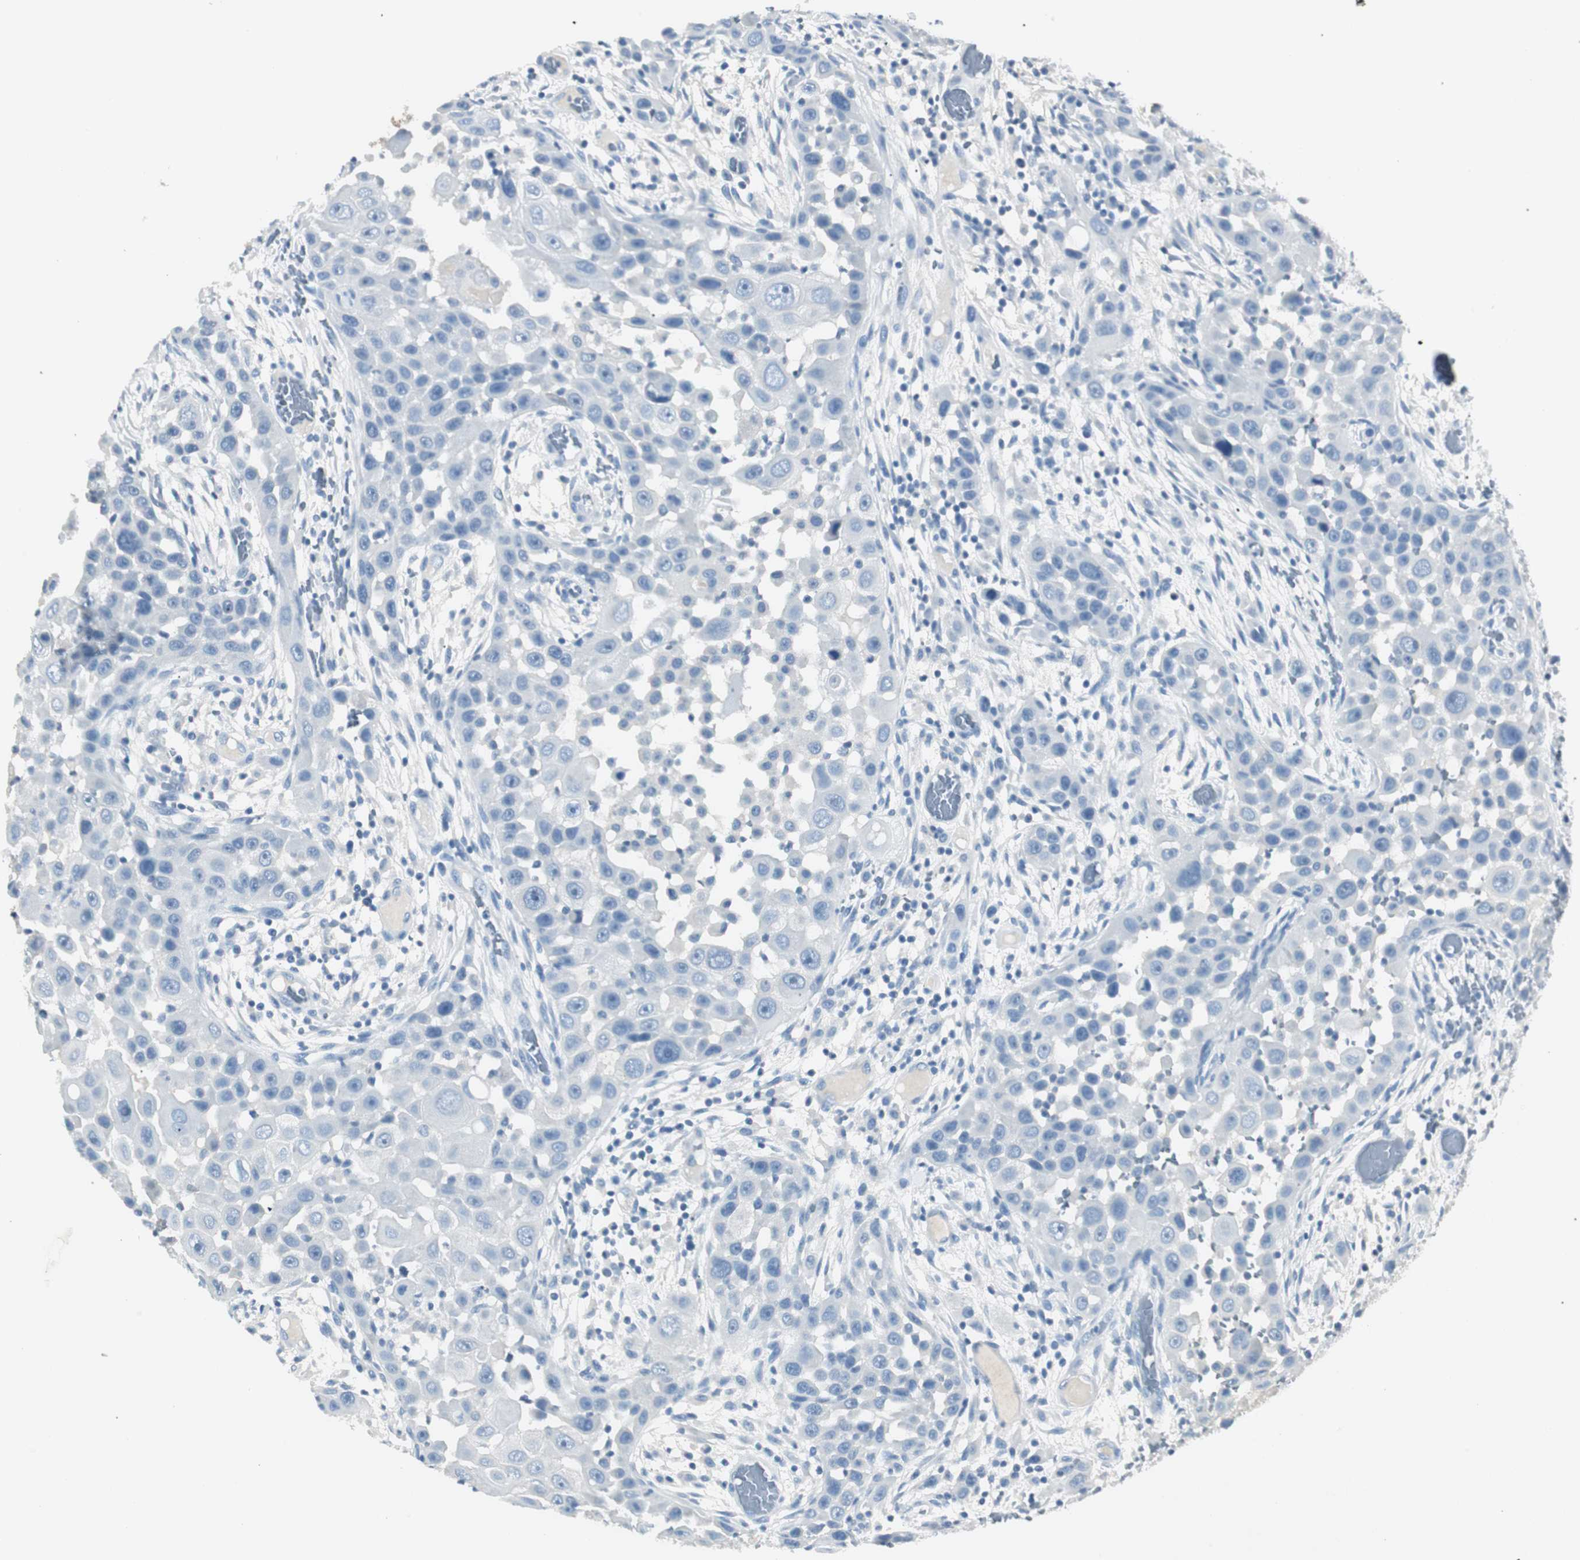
{"staining": {"intensity": "negative", "quantity": "none", "location": "none"}, "tissue": "head and neck cancer", "cell_type": "Tumor cells", "image_type": "cancer", "snomed": [{"axis": "morphology", "description": "Carcinoma, NOS"}, {"axis": "topography", "description": "Head-Neck"}], "caption": "There is no significant expression in tumor cells of head and neck cancer. Nuclei are stained in blue.", "gene": "LRP2", "patient": {"sex": "male", "age": 87}}